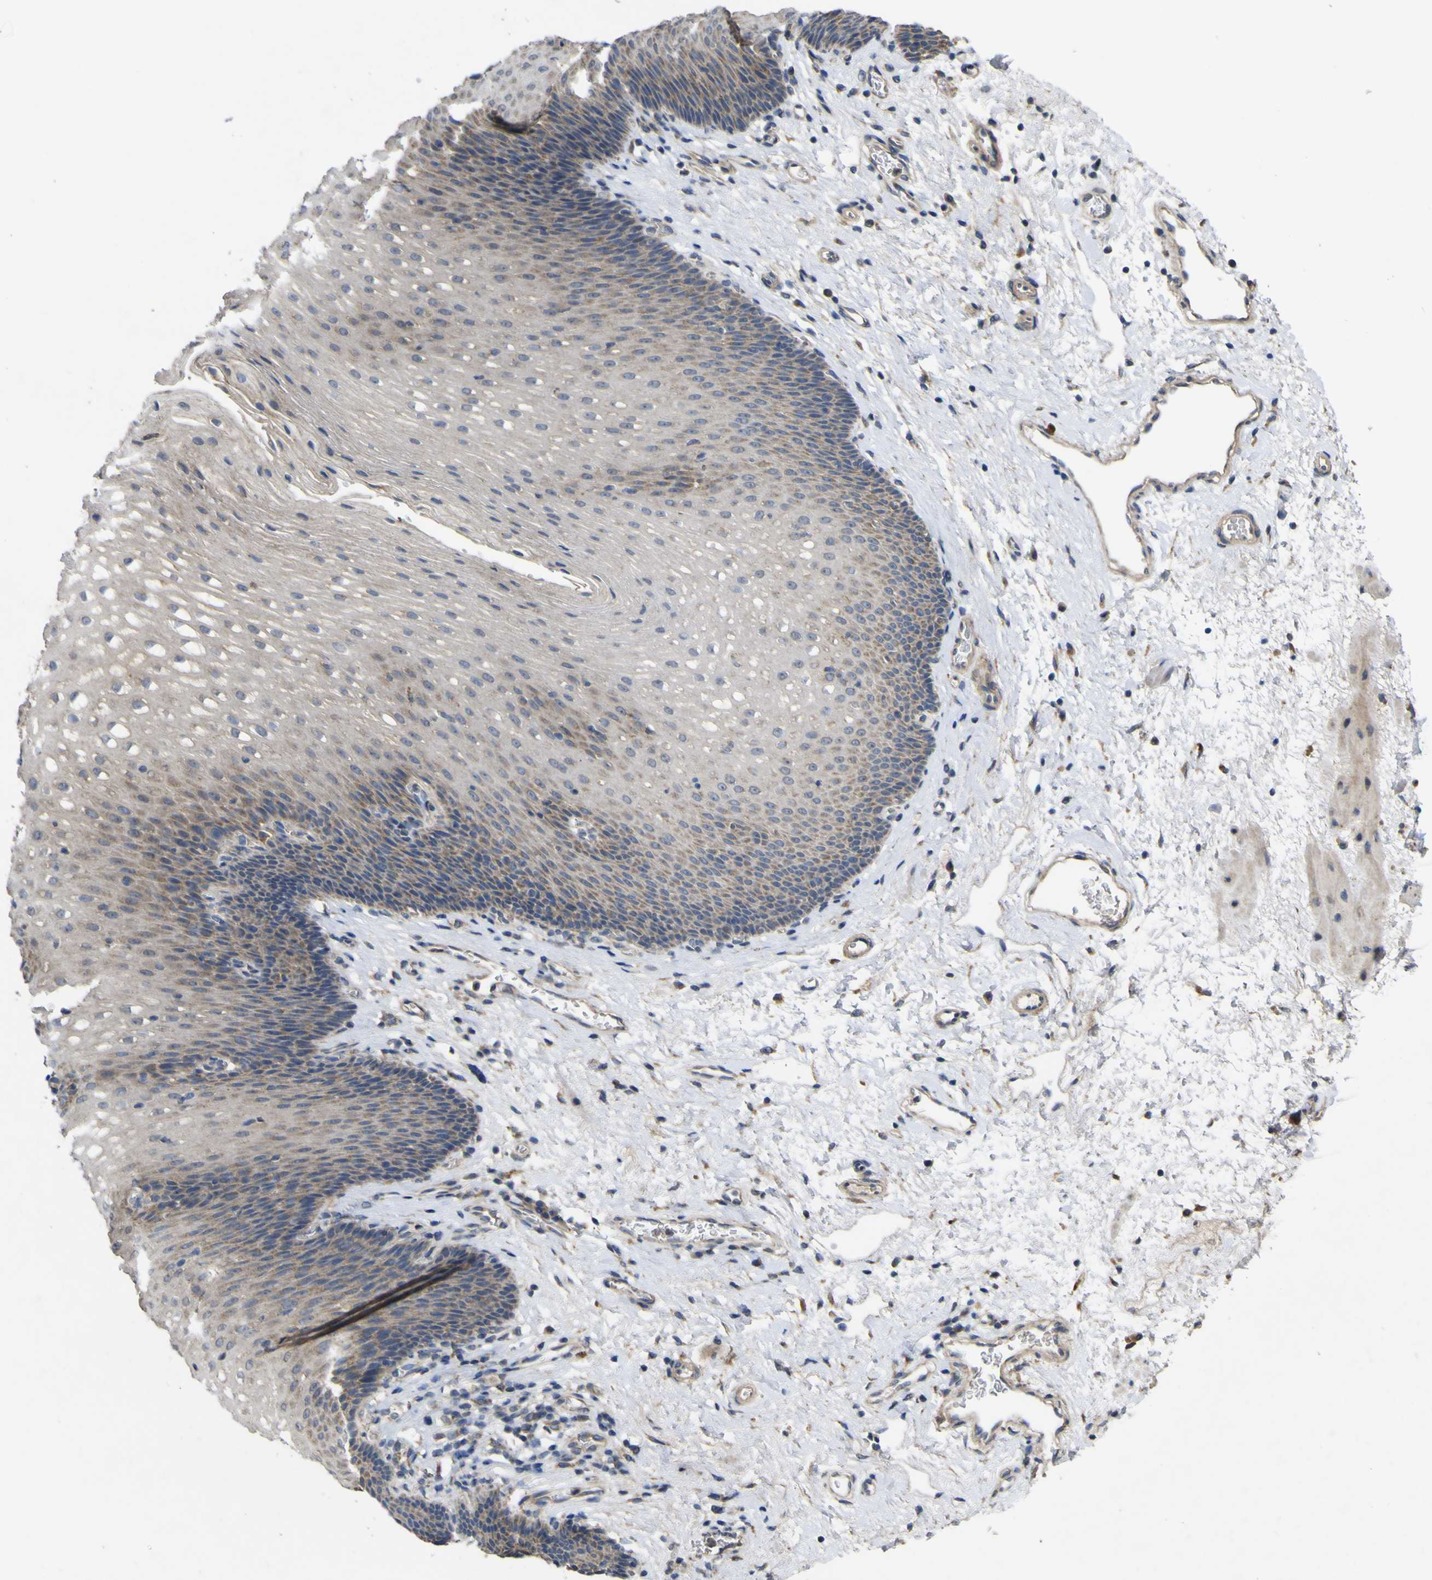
{"staining": {"intensity": "moderate", "quantity": "25%-75%", "location": "cytoplasmic/membranous"}, "tissue": "esophagus", "cell_type": "Squamous epithelial cells", "image_type": "normal", "snomed": [{"axis": "morphology", "description": "Normal tissue, NOS"}, {"axis": "topography", "description": "Esophagus"}], "caption": "Benign esophagus was stained to show a protein in brown. There is medium levels of moderate cytoplasmic/membranous expression in approximately 25%-75% of squamous epithelial cells.", "gene": "IRAK2", "patient": {"sex": "male", "age": 48}}